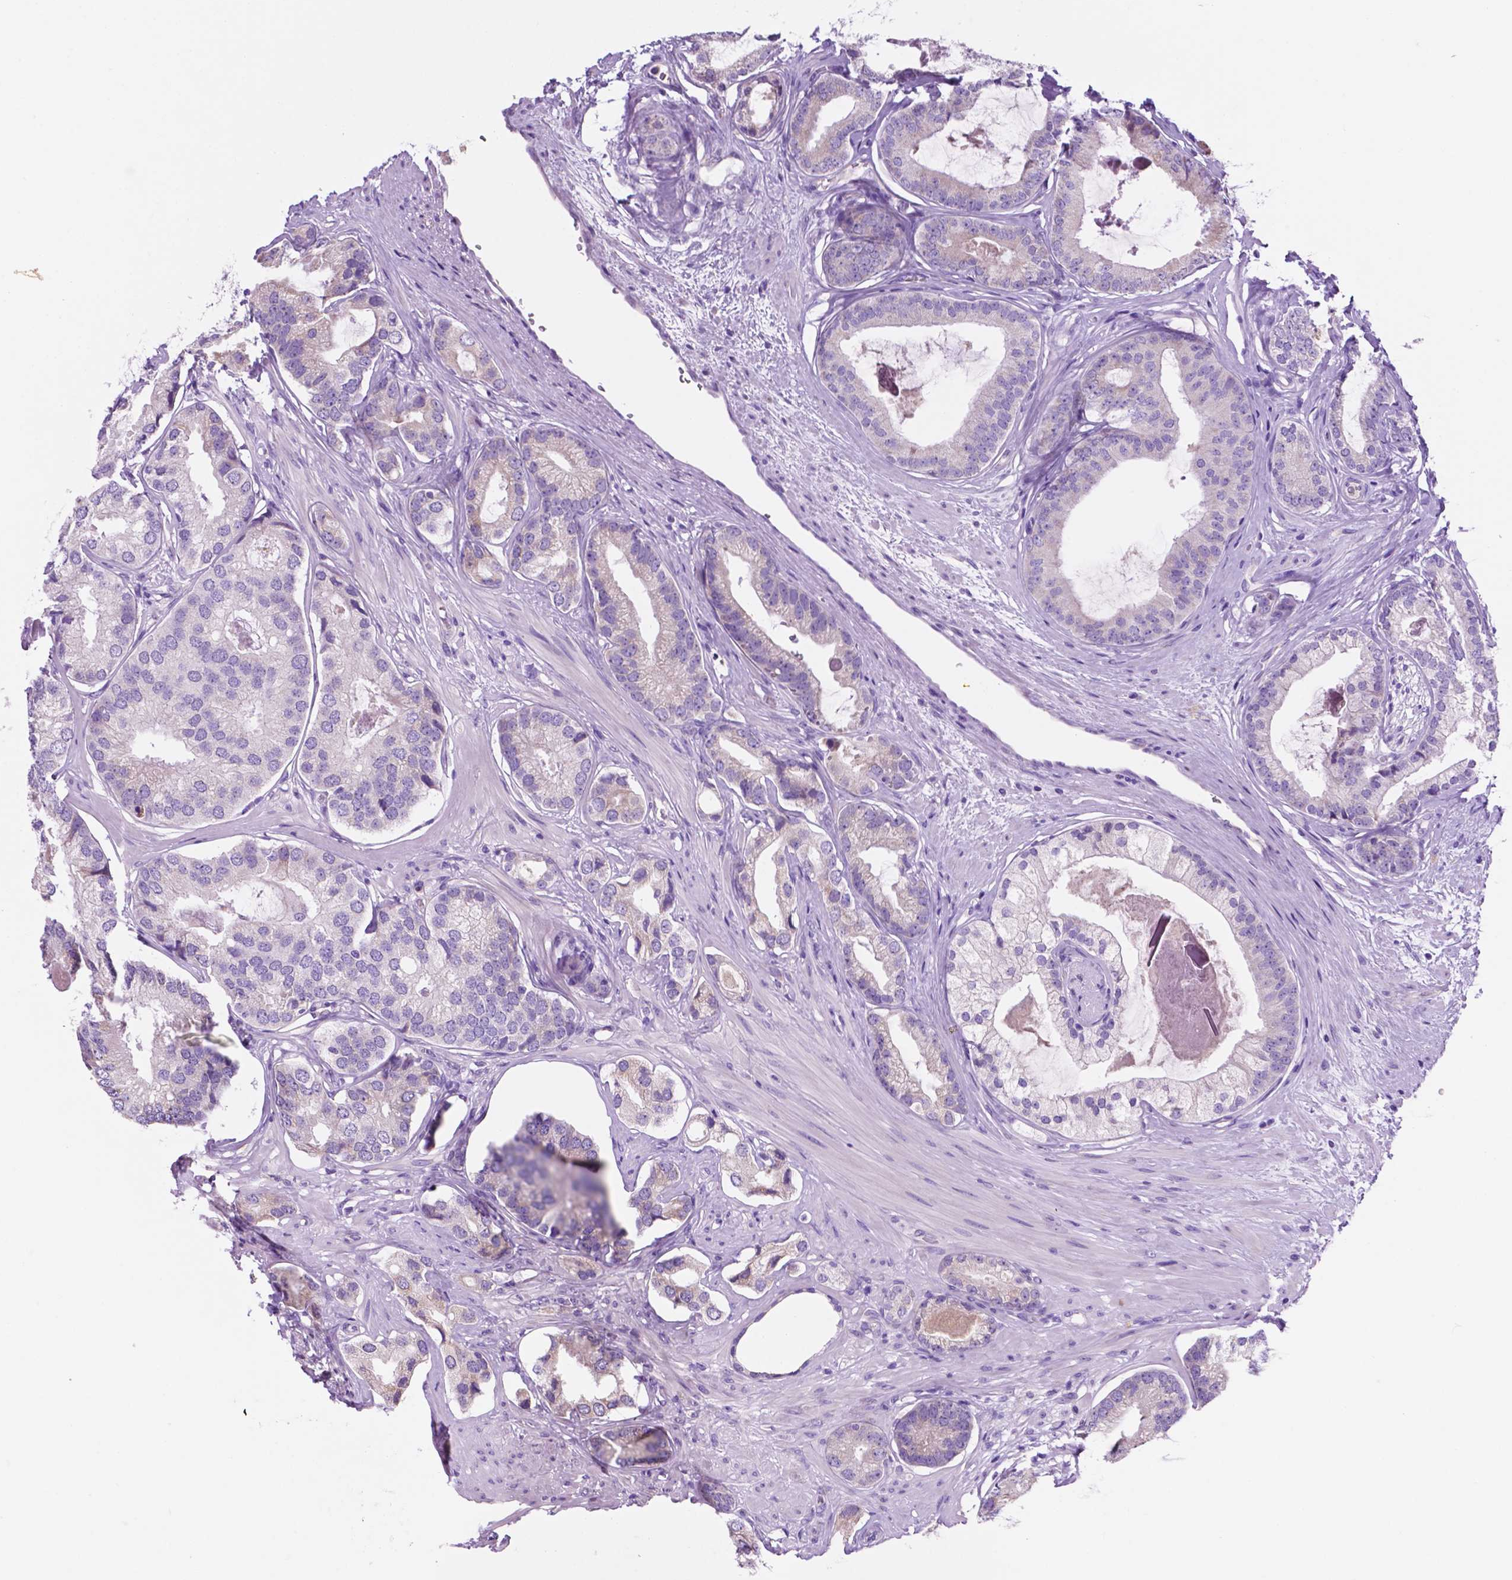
{"staining": {"intensity": "negative", "quantity": "none", "location": "none"}, "tissue": "prostate cancer", "cell_type": "Tumor cells", "image_type": "cancer", "snomed": [{"axis": "morphology", "description": "Adenocarcinoma, Low grade"}, {"axis": "topography", "description": "Prostate"}], "caption": "This is an IHC micrograph of adenocarcinoma (low-grade) (prostate). There is no positivity in tumor cells.", "gene": "CEACAM7", "patient": {"sex": "male", "age": 61}}